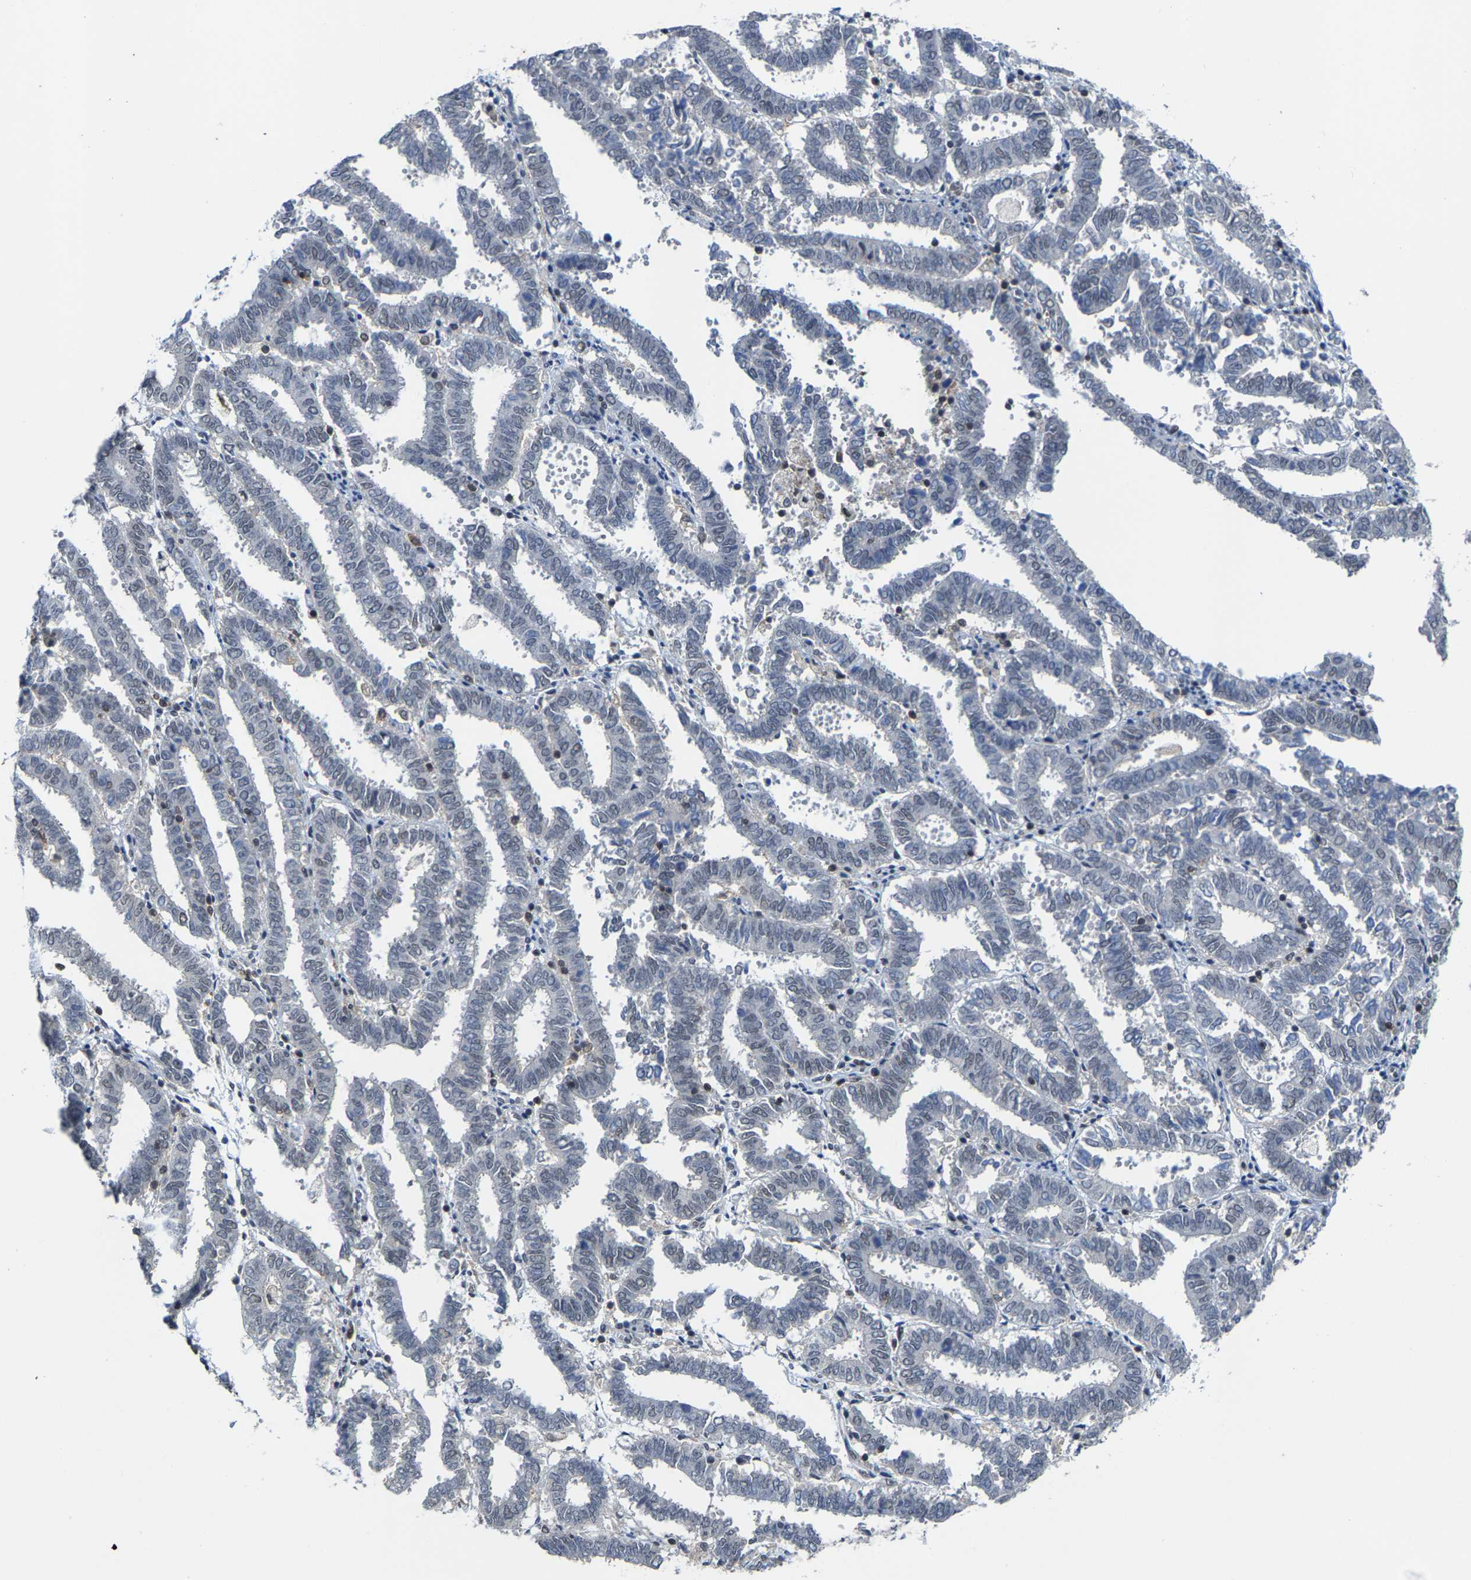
{"staining": {"intensity": "weak", "quantity": "<25%", "location": "cytoplasmic/membranous,nuclear"}, "tissue": "endometrial cancer", "cell_type": "Tumor cells", "image_type": "cancer", "snomed": [{"axis": "morphology", "description": "Adenocarcinoma, NOS"}, {"axis": "topography", "description": "Uterus"}], "caption": "The micrograph reveals no significant positivity in tumor cells of endometrial cancer (adenocarcinoma).", "gene": "FGD3", "patient": {"sex": "female", "age": 83}}